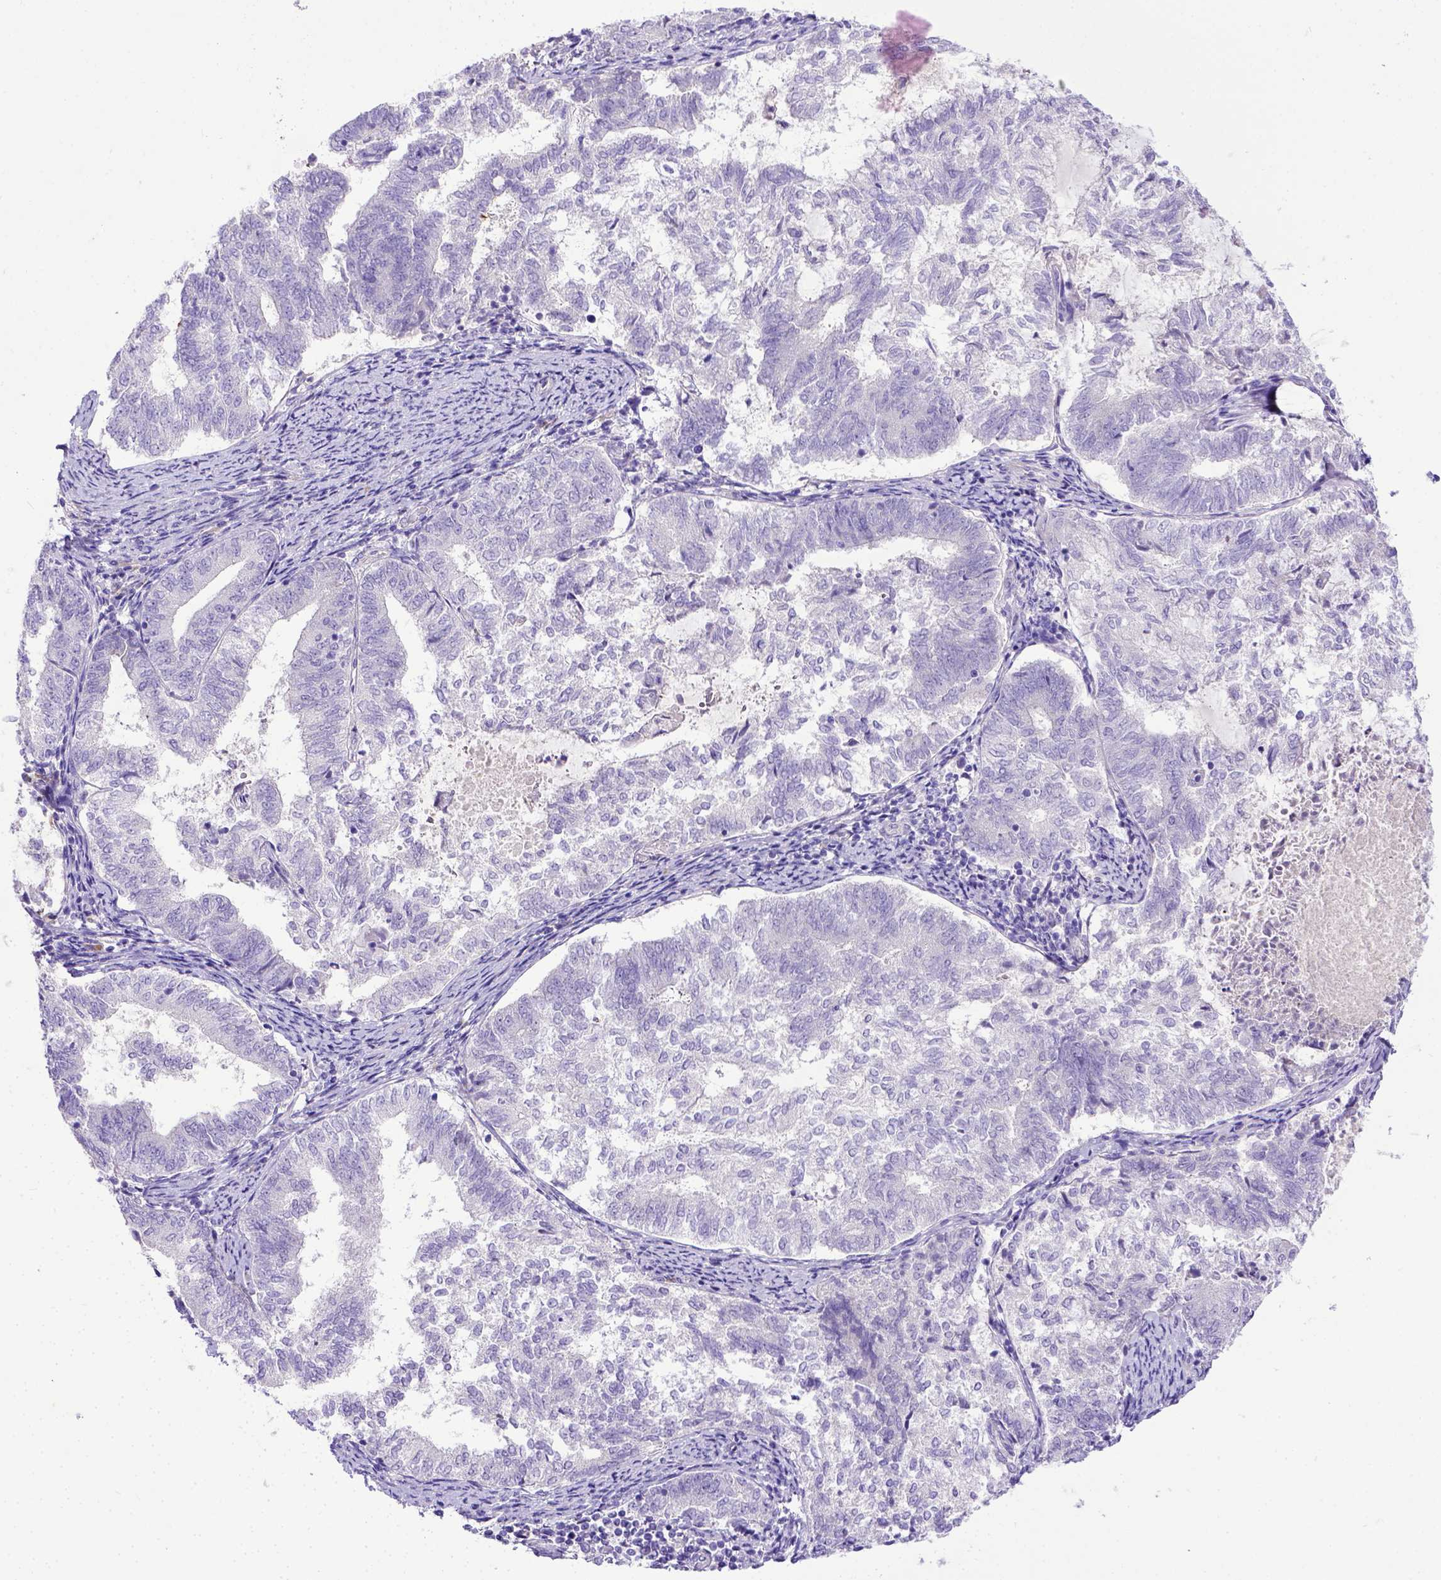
{"staining": {"intensity": "negative", "quantity": "none", "location": "none"}, "tissue": "endometrial cancer", "cell_type": "Tumor cells", "image_type": "cancer", "snomed": [{"axis": "morphology", "description": "Adenocarcinoma, NOS"}, {"axis": "topography", "description": "Endometrium"}], "caption": "This histopathology image is of endometrial cancer (adenocarcinoma) stained with immunohistochemistry to label a protein in brown with the nuclei are counter-stained blue. There is no staining in tumor cells.", "gene": "CFAP300", "patient": {"sex": "female", "age": 65}}